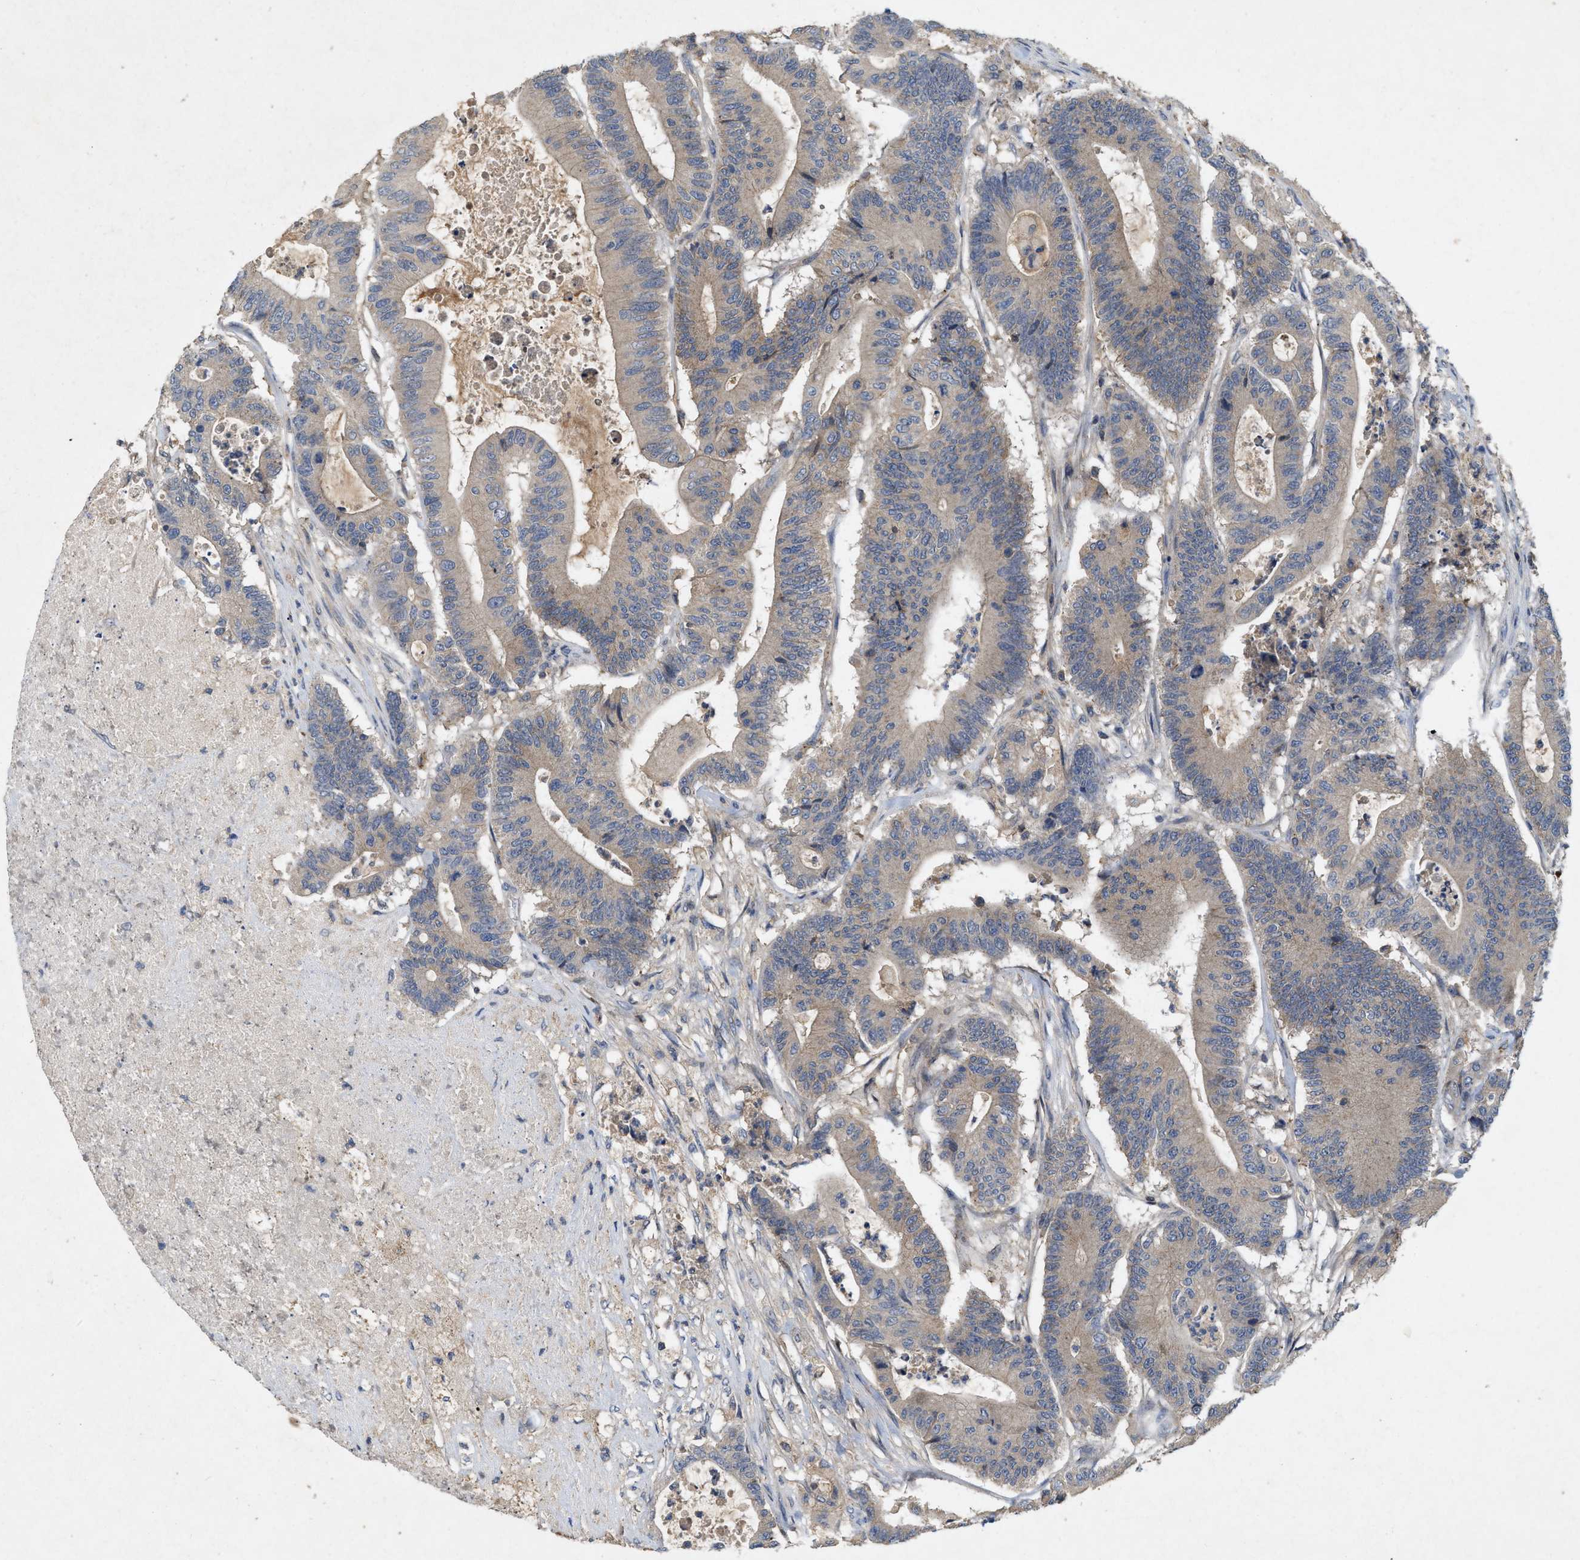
{"staining": {"intensity": "weak", "quantity": "<25%", "location": "cytoplasmic/membranous"}, "tissue": "colorectal cancer", "cell_type": "Tumor cells", "image_type": "cancer", "snomed": [{"axis": "morphology", "description": "Adenocarcinoma, NOS"}, {"axis": "topography", "description": "Colon"}], "caption": "An IHC photomicrograph of colorectal cancer is shown. There is no staining in tumor cells of colorectal cancer.", "gene": "LPAR2", "patient": {"sex": "female", "age": 84}}